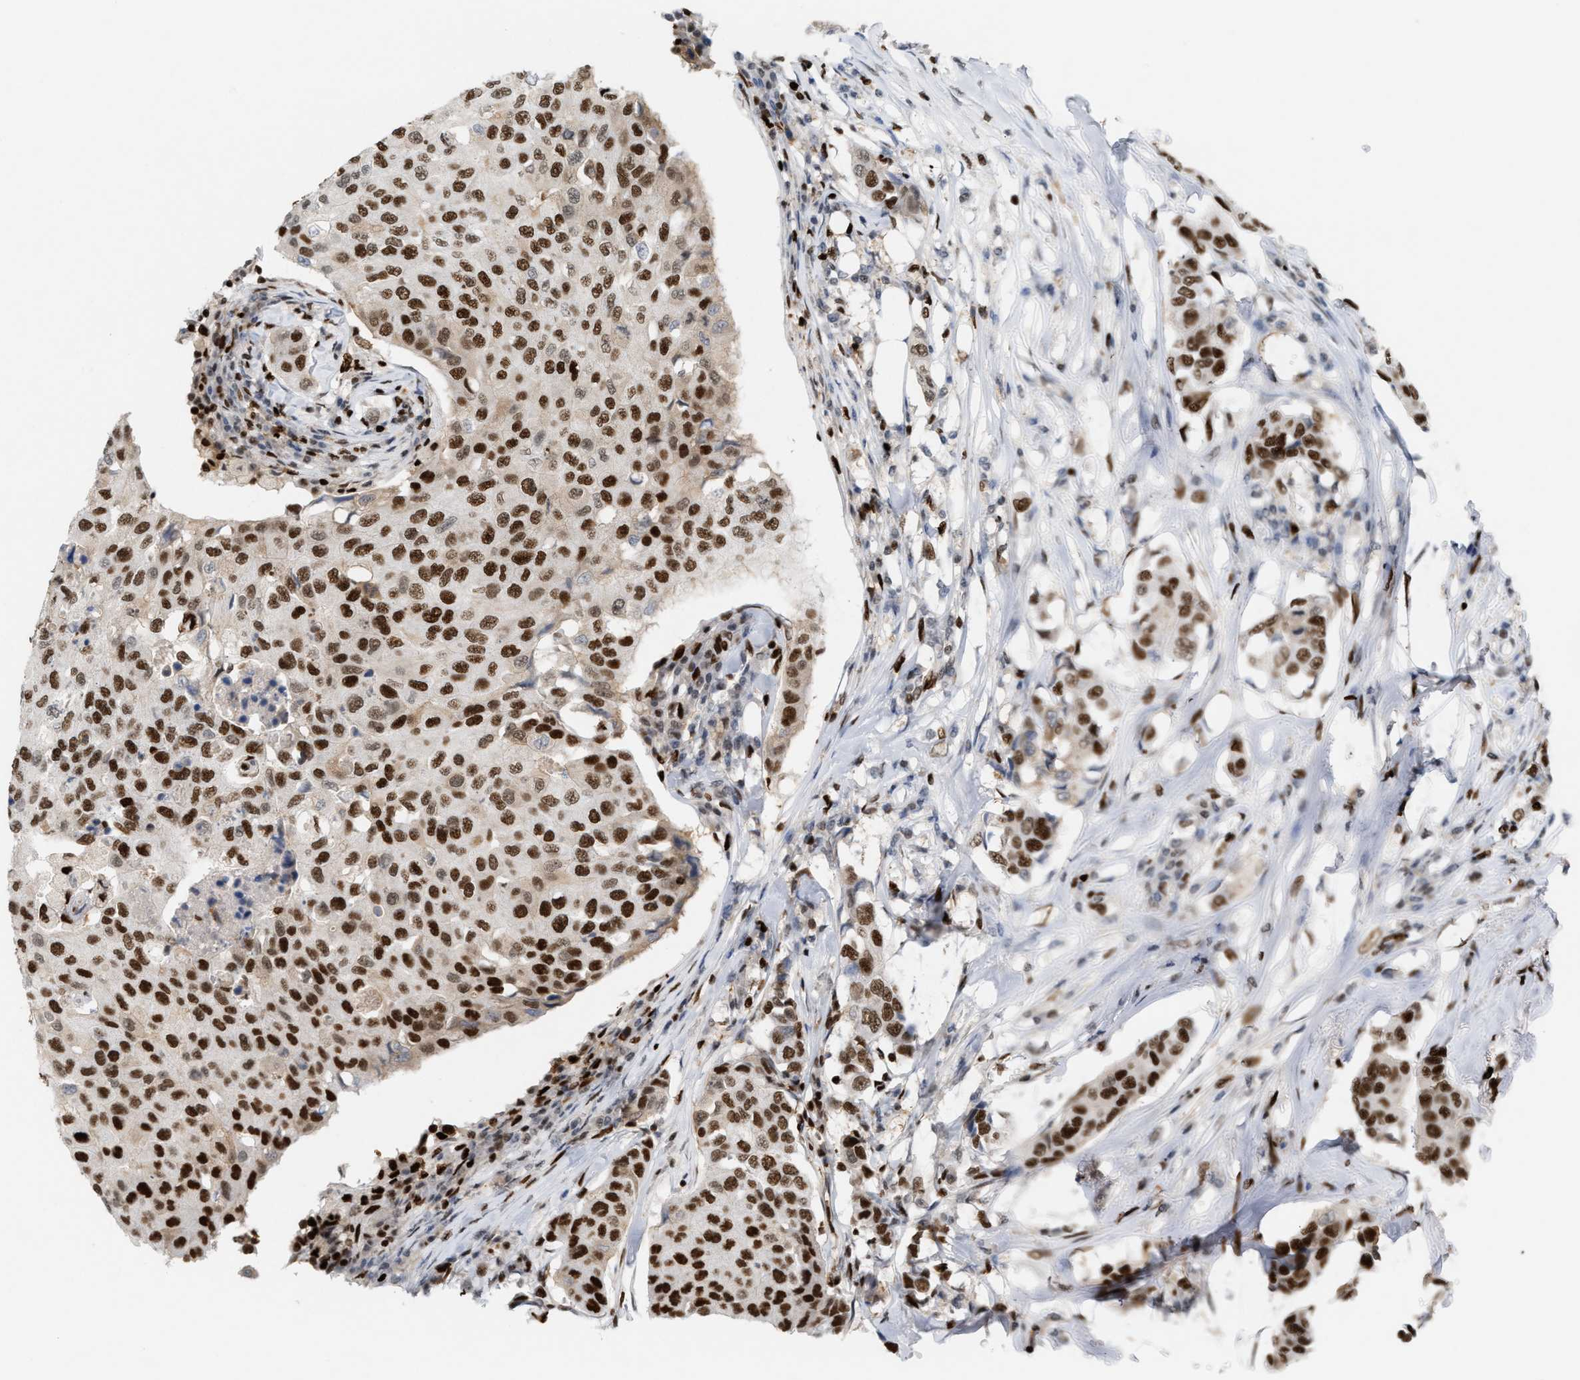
{"staining": {"intensity": "strong", "quantity": ">75%", "location": "nuclear"}, "tissue": "breast cancer", "cell_type": "Tumor cells", "image_type": "cancer", "snomed": [{"axis": "morphology", "description": "Duct carcinoma"}, {"axis": "topography", "description": "Breast"}], "caption": "A high-resolution histopathology image shows IHC staining of breast cancer, which shows strong nuclear expression in about >75% of tumor cells.", "gene": "RNASEK-C17orf49", "patient": {"sex": "female", "age": 80}}